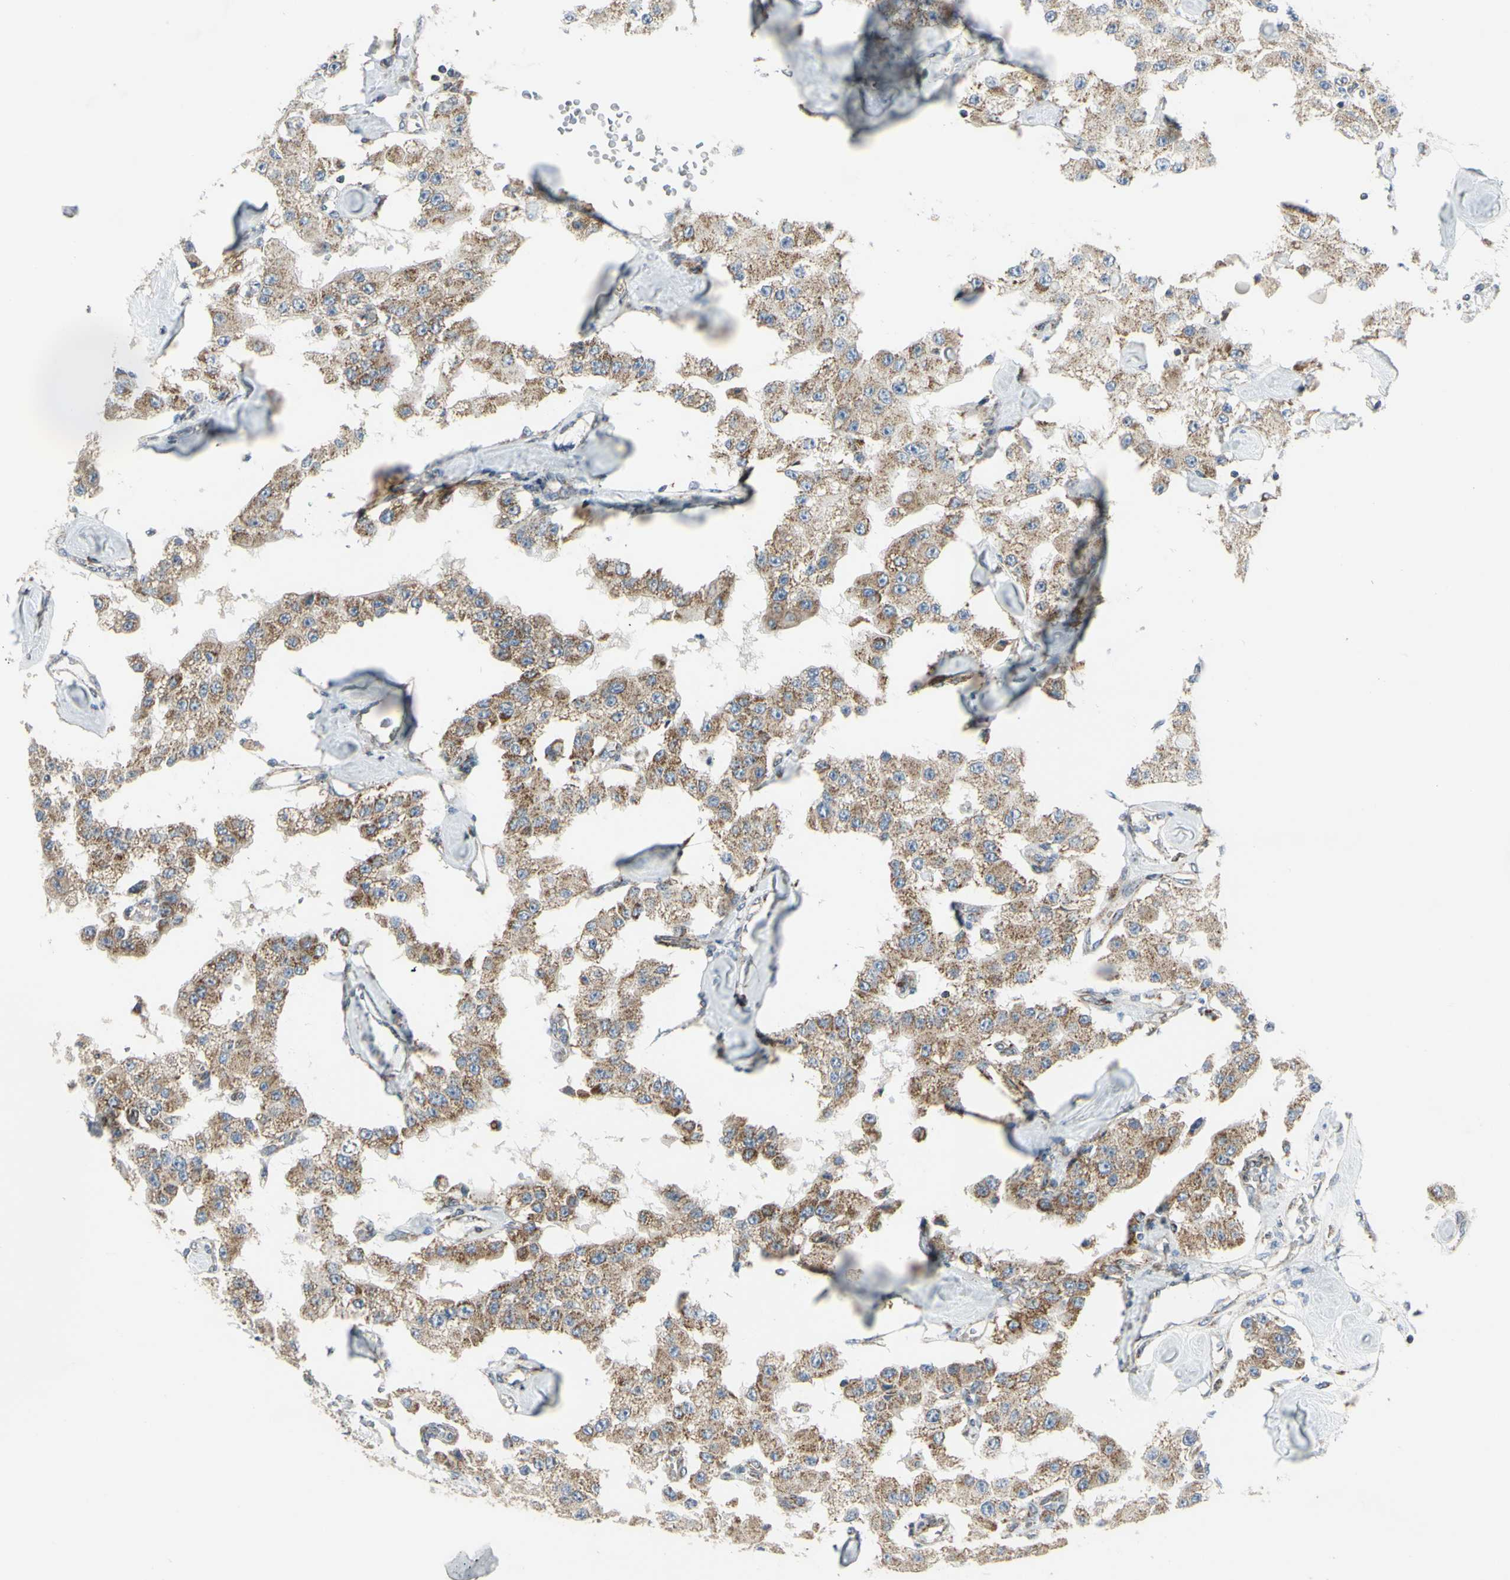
{"staining": {"intensity": "weak", "quantity": ">75%", "location": "cytoplasmic/membranous"}, "tissue": "carcinoid", "cell_type": "Tumor cells", "image_type": "cancer", "snomed": [{"axis": "morphology", "description": "Carcinoid, malignant, NOS"}, {"axis": "topography", "description": "Pancreas"}], "caption": "Weak cytoplasmic/membranous expression is identified in about >75% of tumor cells in carcinoid.", "gene": "FAM171B", "patient": {"sex": "male", "age": 41}}